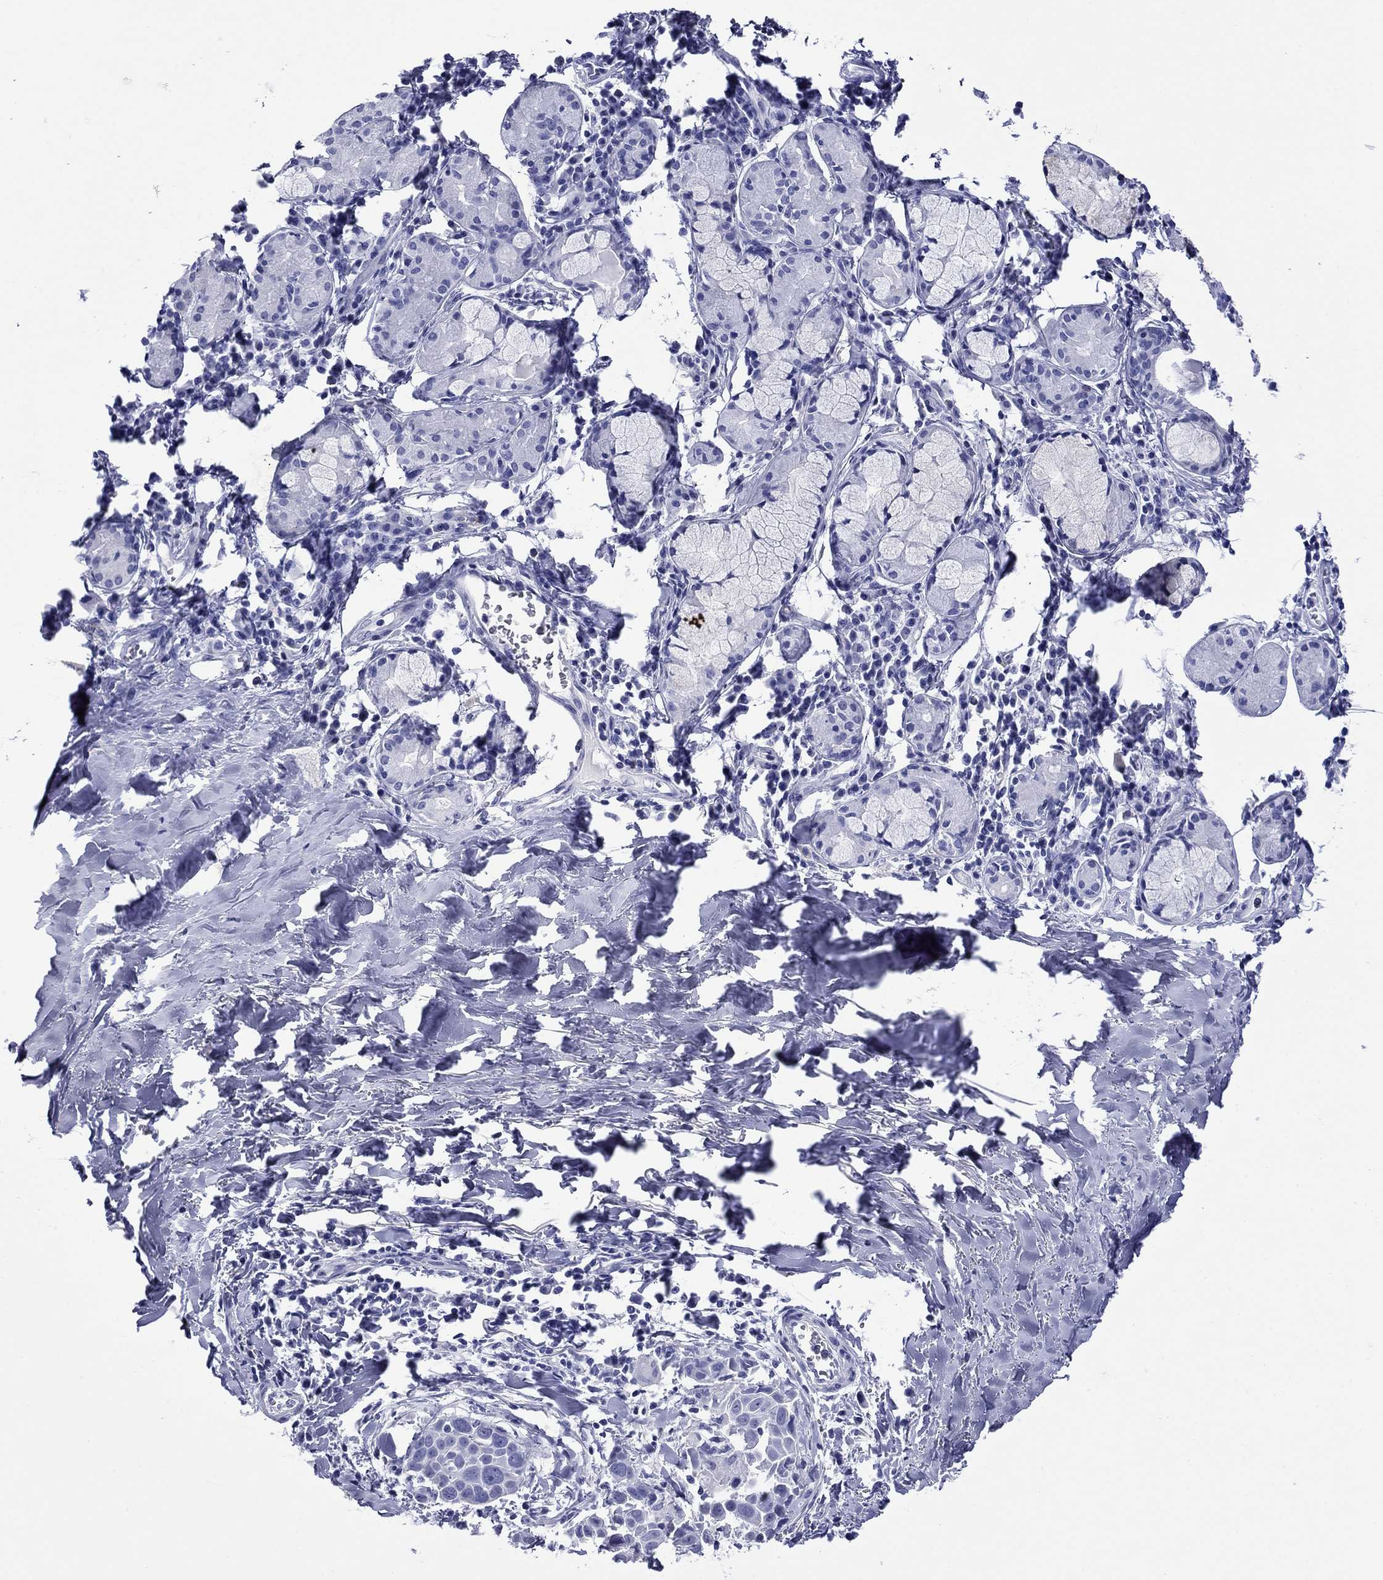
{"staining": {"intensity": "negative", "quantity": "none", "location": "none"}, "tissue": "lung cancer", "cell_type": "Tumor cells", "image_type": "cancer", "snomed": [{"axis": "morphology", "description": "Squamous cell carcinoma, NOS"}, {"axis": "topography", "description": "Lung"}], "caption": "DAB (3,3'-diaminobenzidine) immunohistochemical staining of human lung cancer reveals no significant staining in tumor cells.", "gene": "ROM1", "patient": {"sex": "male", "age": 57}}